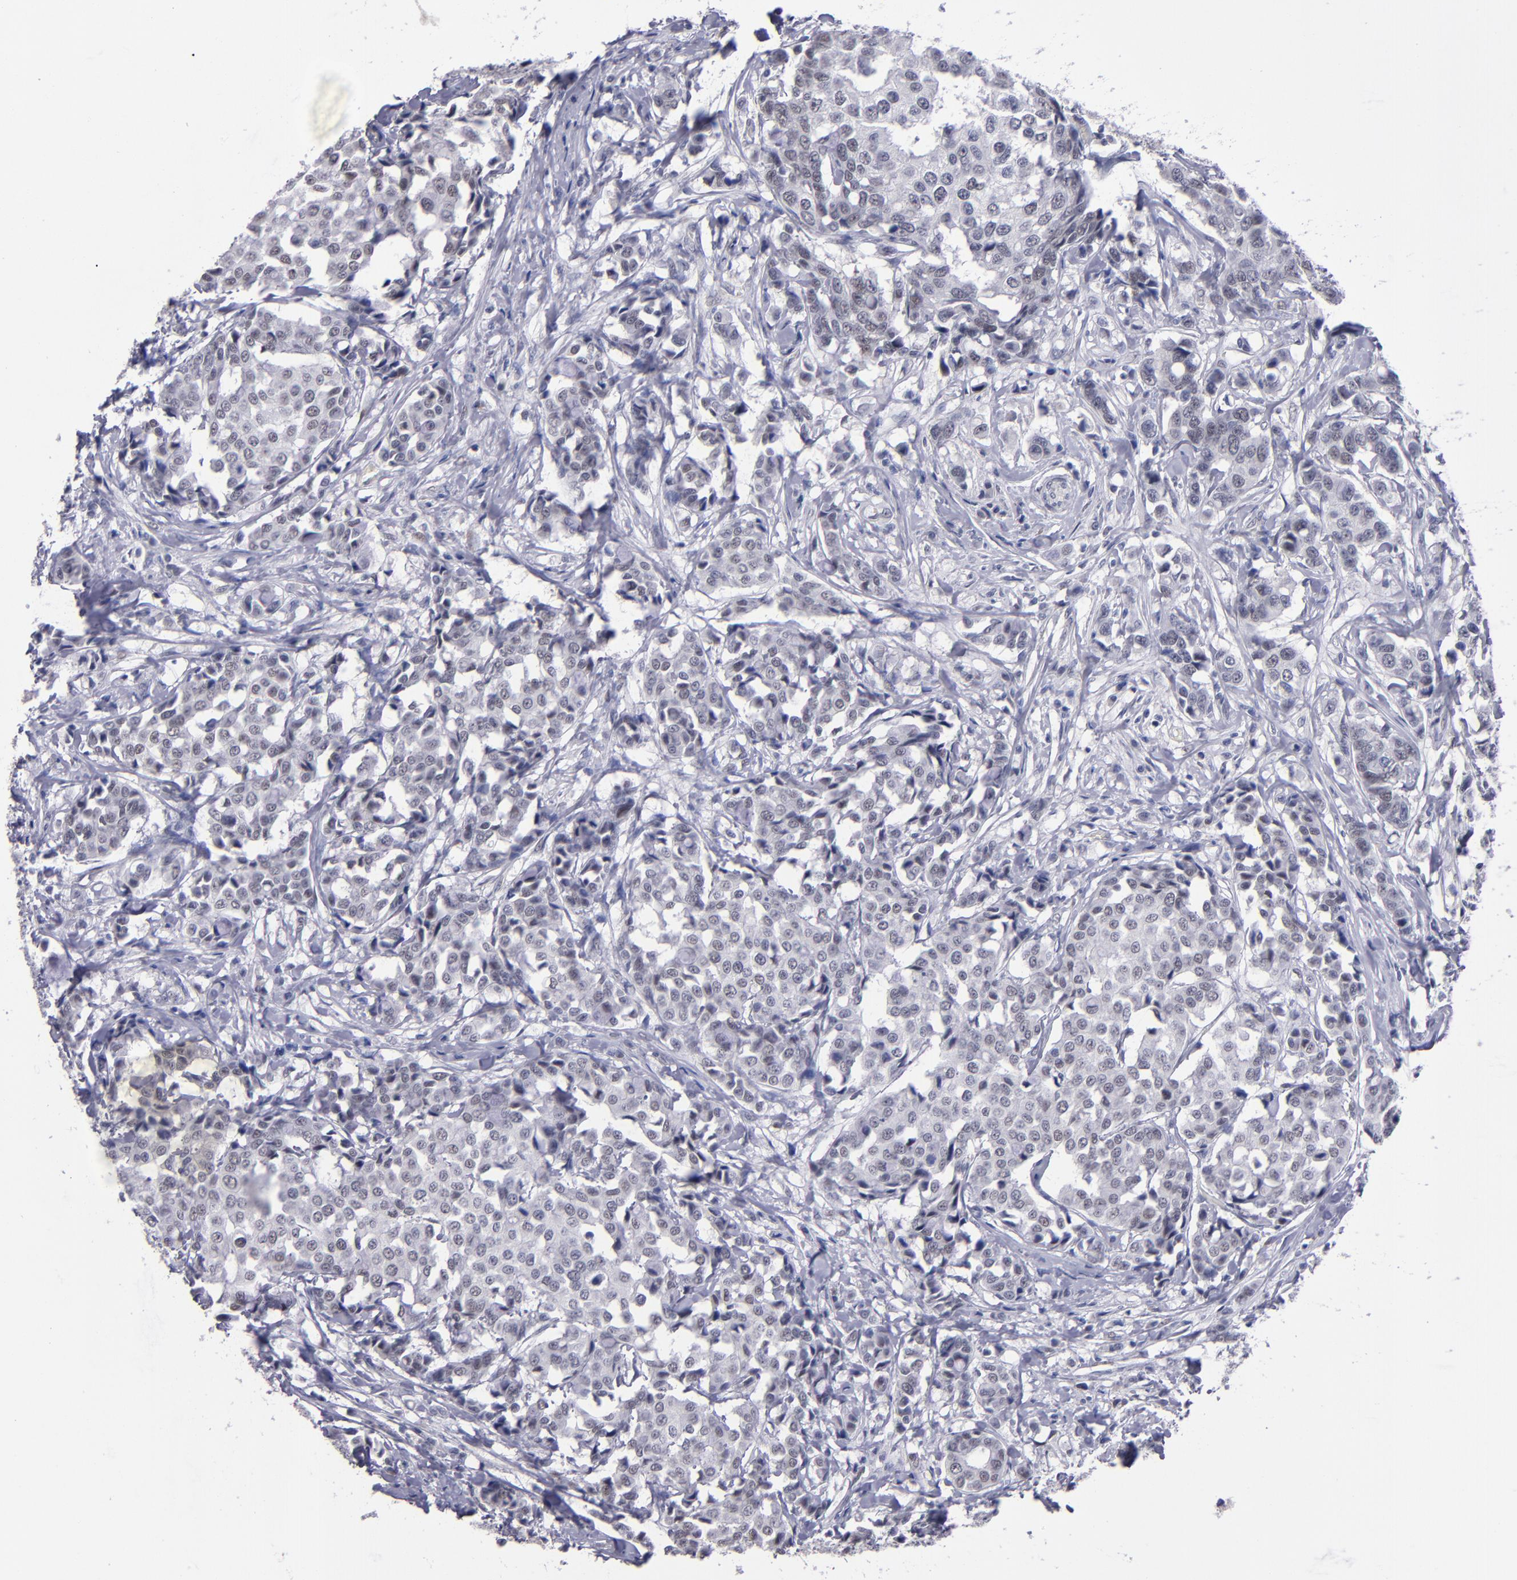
{"staining": {"intensity": "weak", "quantity": "25%-75%", "location": "nuclear"}, "tissue": "breast cancer", "cell_type": "Tumor cells", "image_type": "cancer", "snomed": [{"axis": "morphology", "description": "Duct carcinoma"}, {"axis": "topography", "description": "Breast"}], "caption": "Immunohistochemistry (IHC) of human breast cancer reveals low levels of weak nuclear positivity in approximately 25%-75% of tumor cells. The staining was performed using DAB (3,3'-diaminobenzidine) to visualize the protein expression in brown, while the nuclei were stained in blue with hematoxylin (Magnification: 20x).", "gene": "OTUB2", "patient": {"sex": "female", "age": 27}}